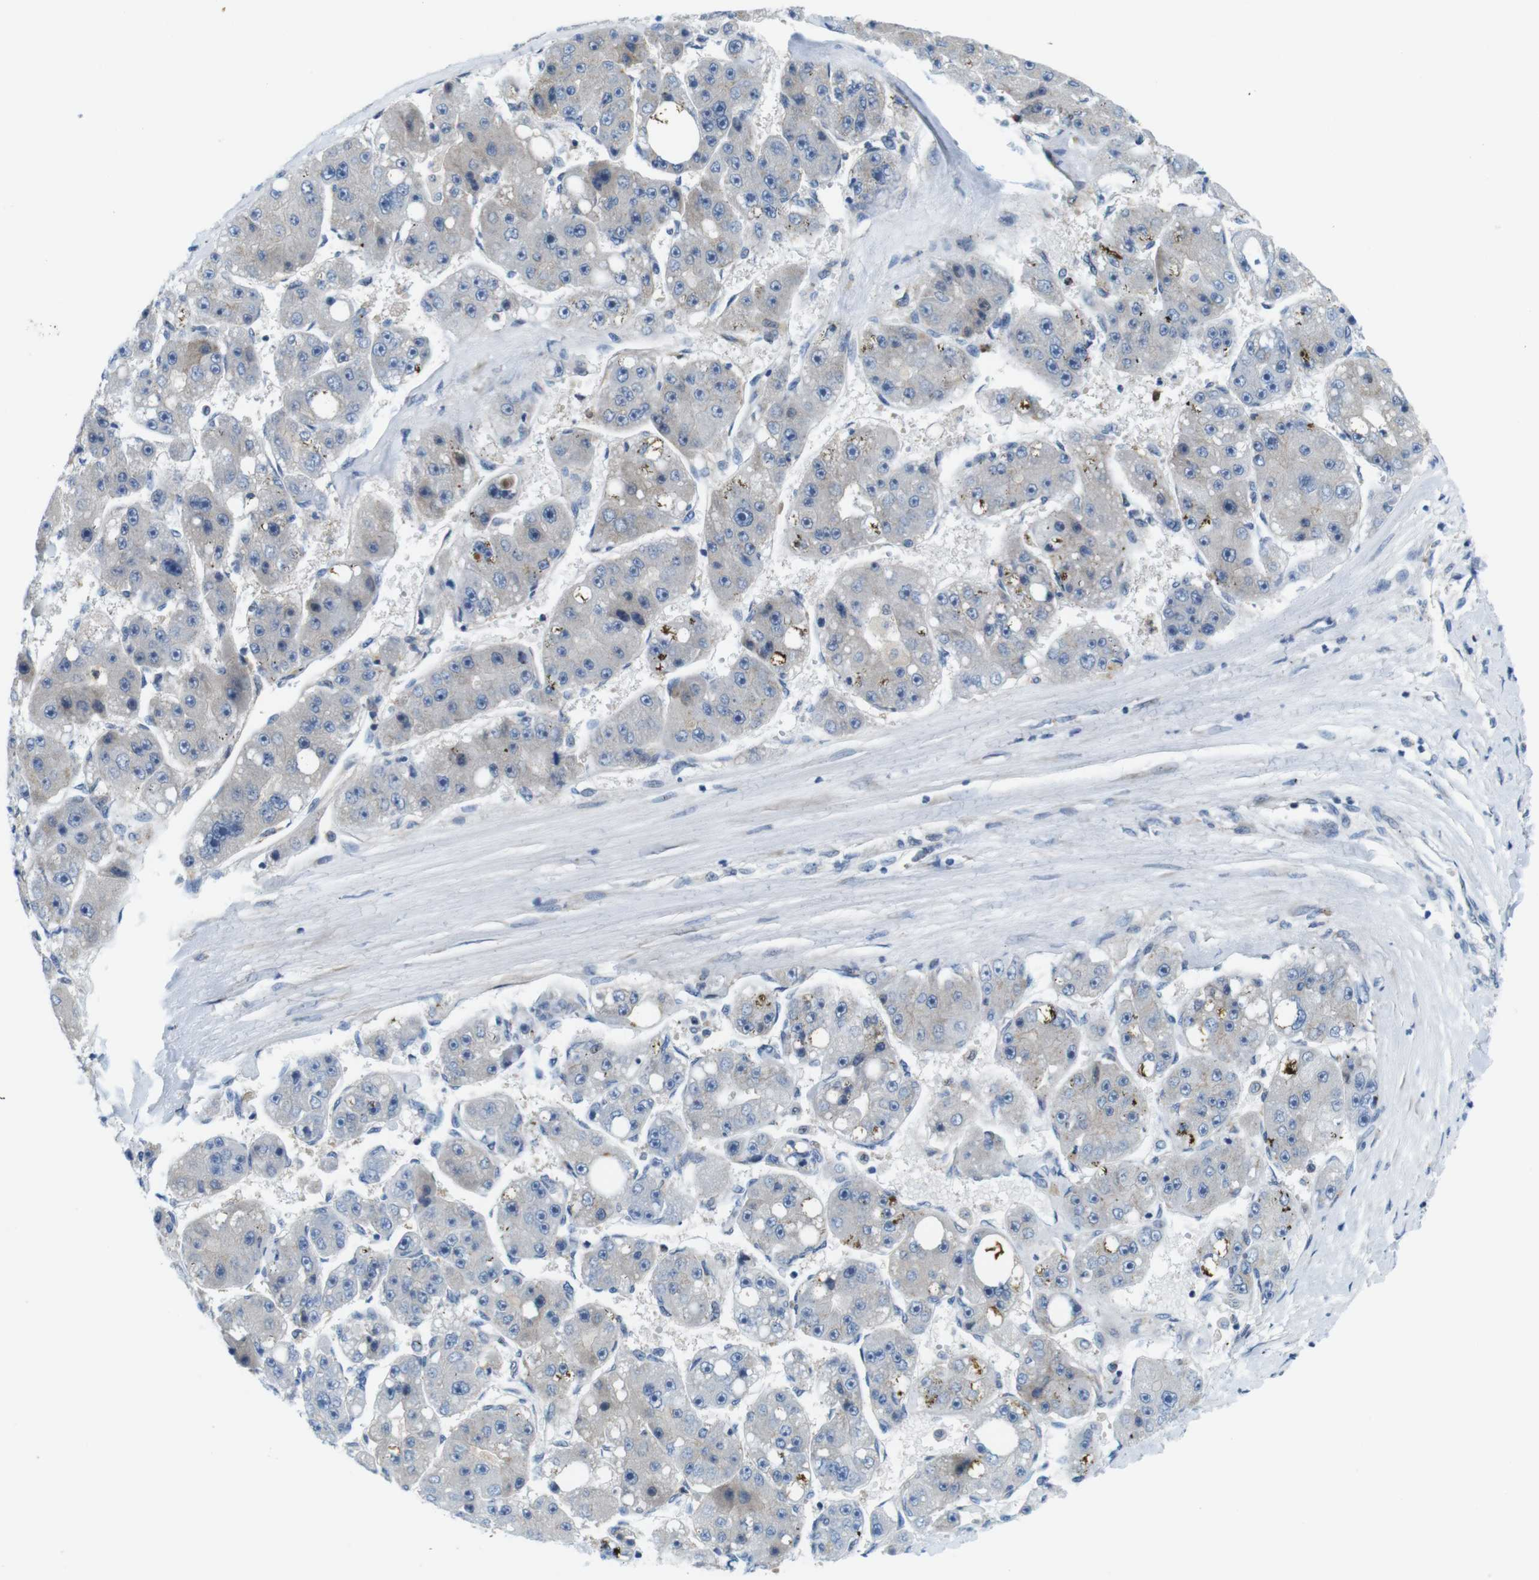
{"staining": {"intensity": "weak", "quantity": ">75%", "location": "cytoplasmic/membranous"}, "tissue": "liver cancer", "cell_type": "Tumor cells", "image_type": "cancer", "snomed": [{"axis": "morphology", "description": "Carcinoma, Hepatocellular, NOS"}, {"axis": "topography", "description": "Liver"}], "caption": "This image shows immunohistochemistry staining of human liver hepatocellular carcinoma, with low weak cytoplasmic/membranous positivity in approximately >75% of tumor cells.", "gene": "ZDHHC3", "patient": {"sex": "female", "age": 61}}